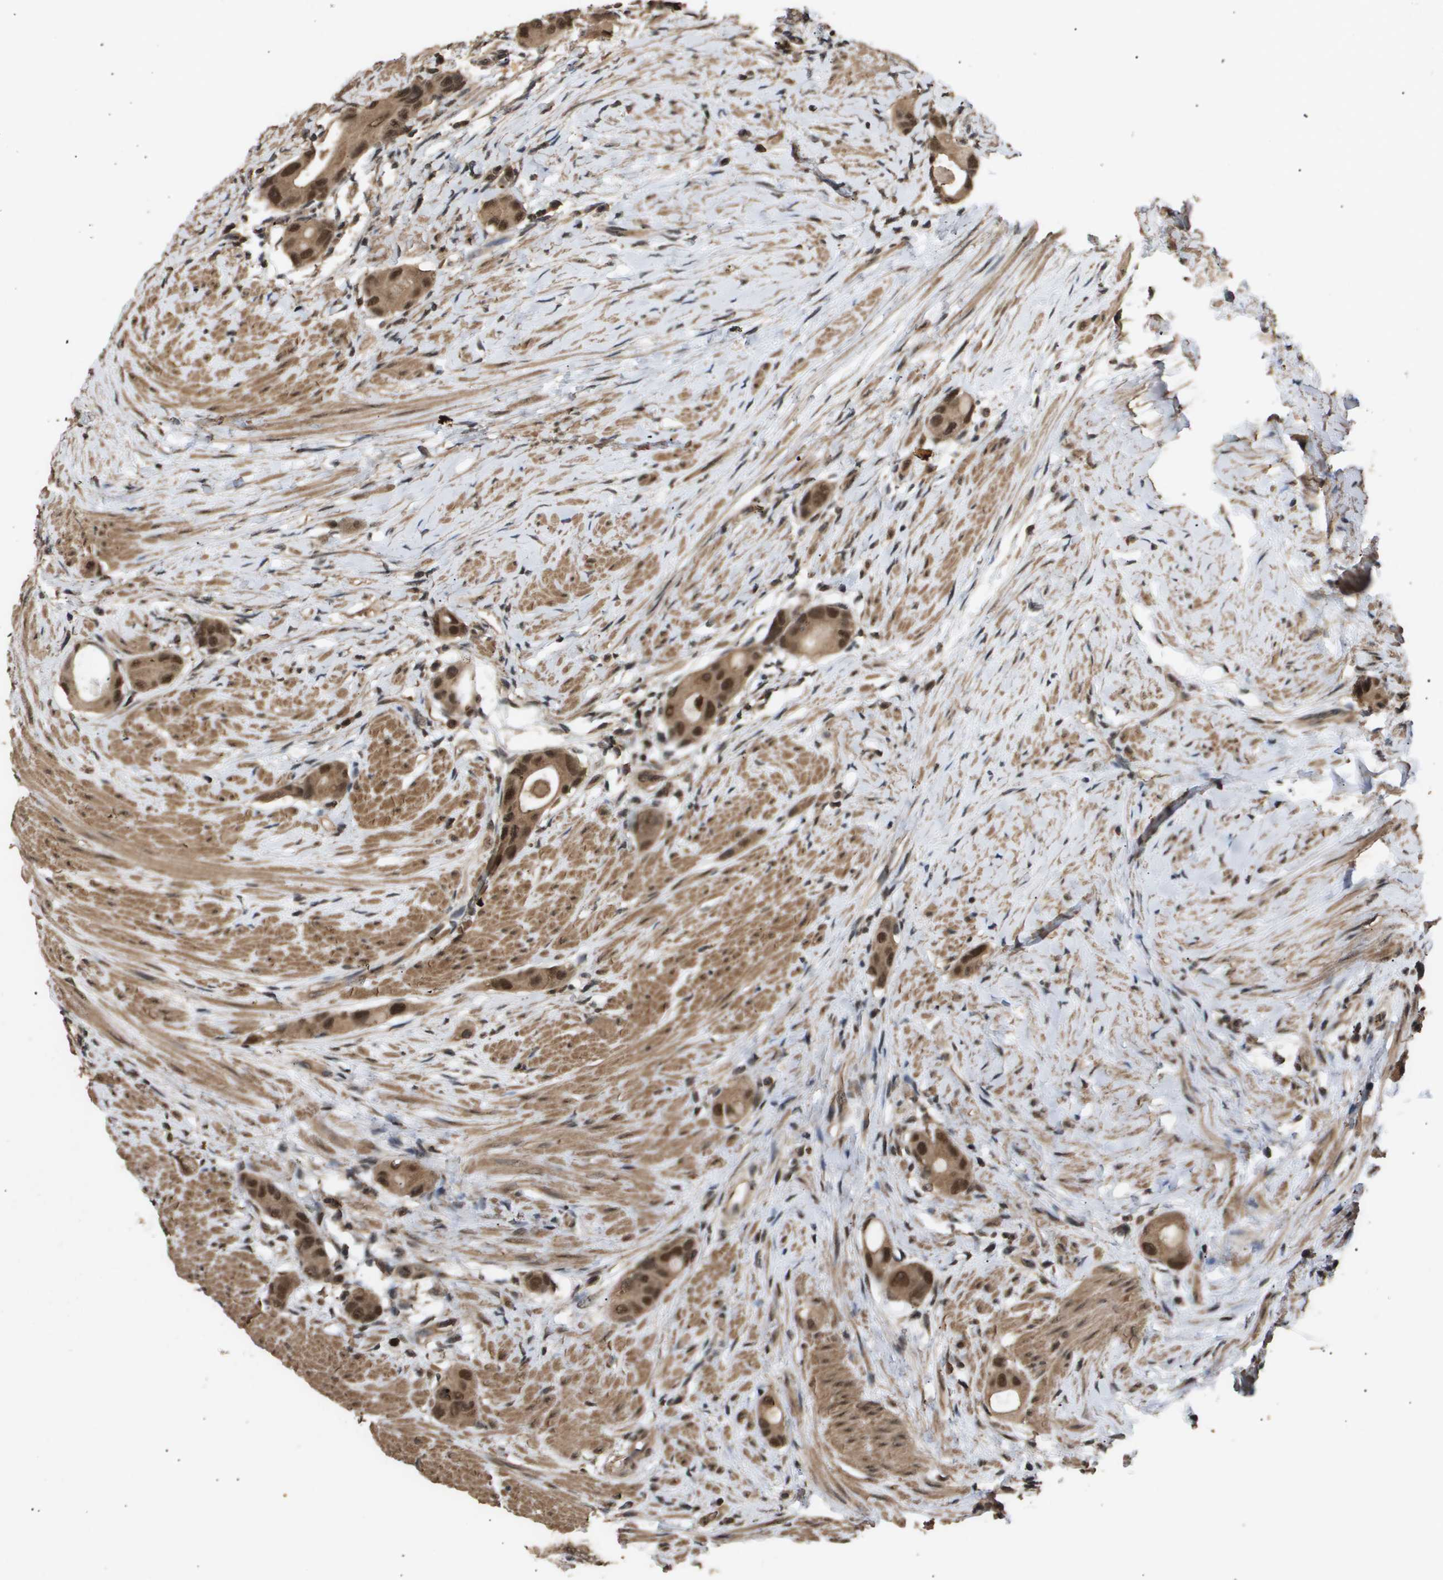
{"staining": {"intensity": "strong", "quantity": ">75%", "location": "cytoplasmic/membranous,nuclear"}, "tissue": "colorectal cancer", "cell_type": "Tumor cells", "image_type": "cancer", "snomed": [{"axis": "morphology", "description": "Adenocarcinoma, NOS"}, {"axis": "topography", "description": "Rectum"}], "caption": "Protein staining demonstrates strong cytoplasmic/membranous and nuclear expression in approximately >75% of tumor cells in colorectal cancer. (DAB IHC with brightfield microscopy, high magnification).", "gene": "ING1", "patient": {"sex": "male", "age": 51}}